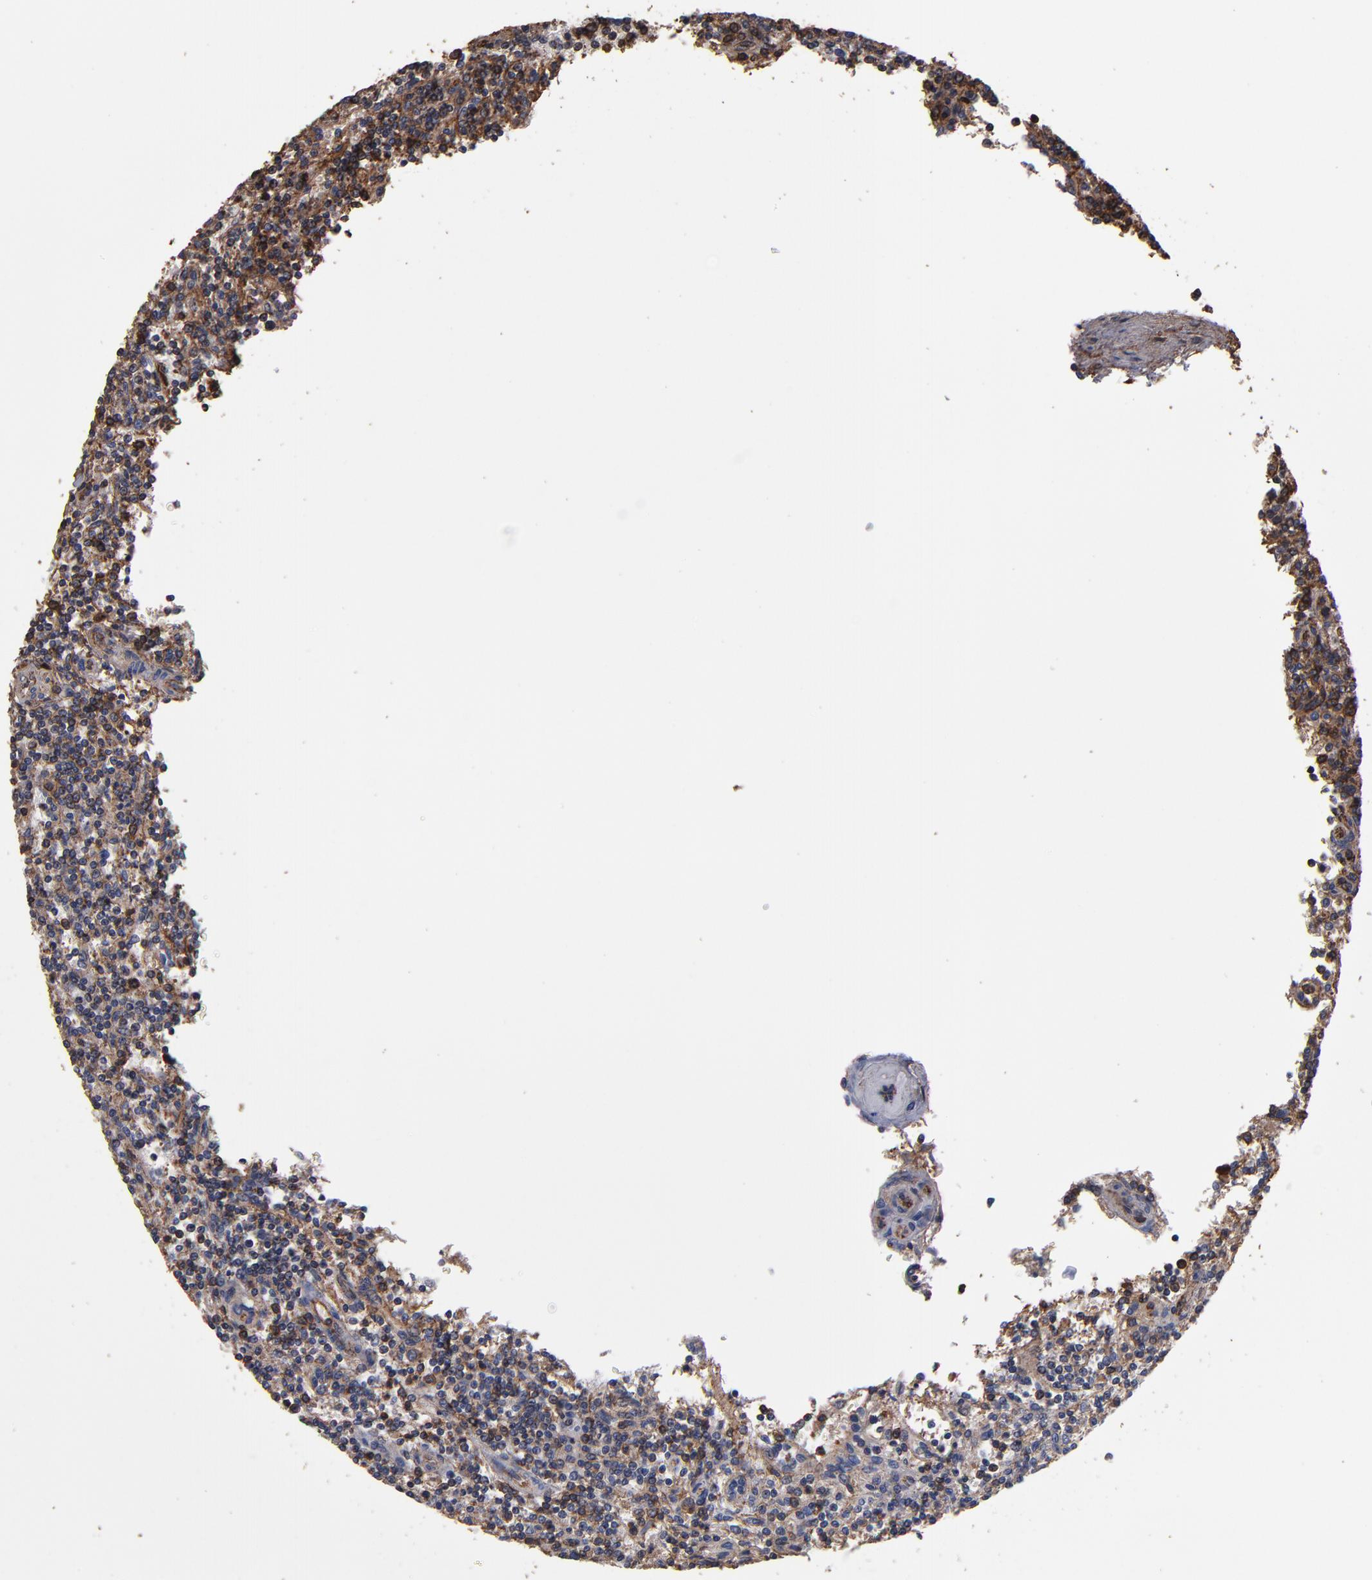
{"staining": {"intensity": "strong", "quantity": "<25%", "location": "cytoplasmic/membranous"}, "tissue": "lymphoma", "cell_type": "Tumor cells", "image_type": "cancer", "snomed": [{"axis": "morphology", "description": "Malignant lymphoma, non-Hodgkin's type, Low grade"}, {"axis": "topography", "description": "Spleen"}], "caption": "Malignant lymphoma, non-Hodgkin's type (low-grade) tissue displays strong cytoplasmic/membranous positivity in approximately <25% of tumor cells, visualized by immunohistochemistry.", "gene": "ACTN4", "patient": {"sex": "male", "age": 73}}